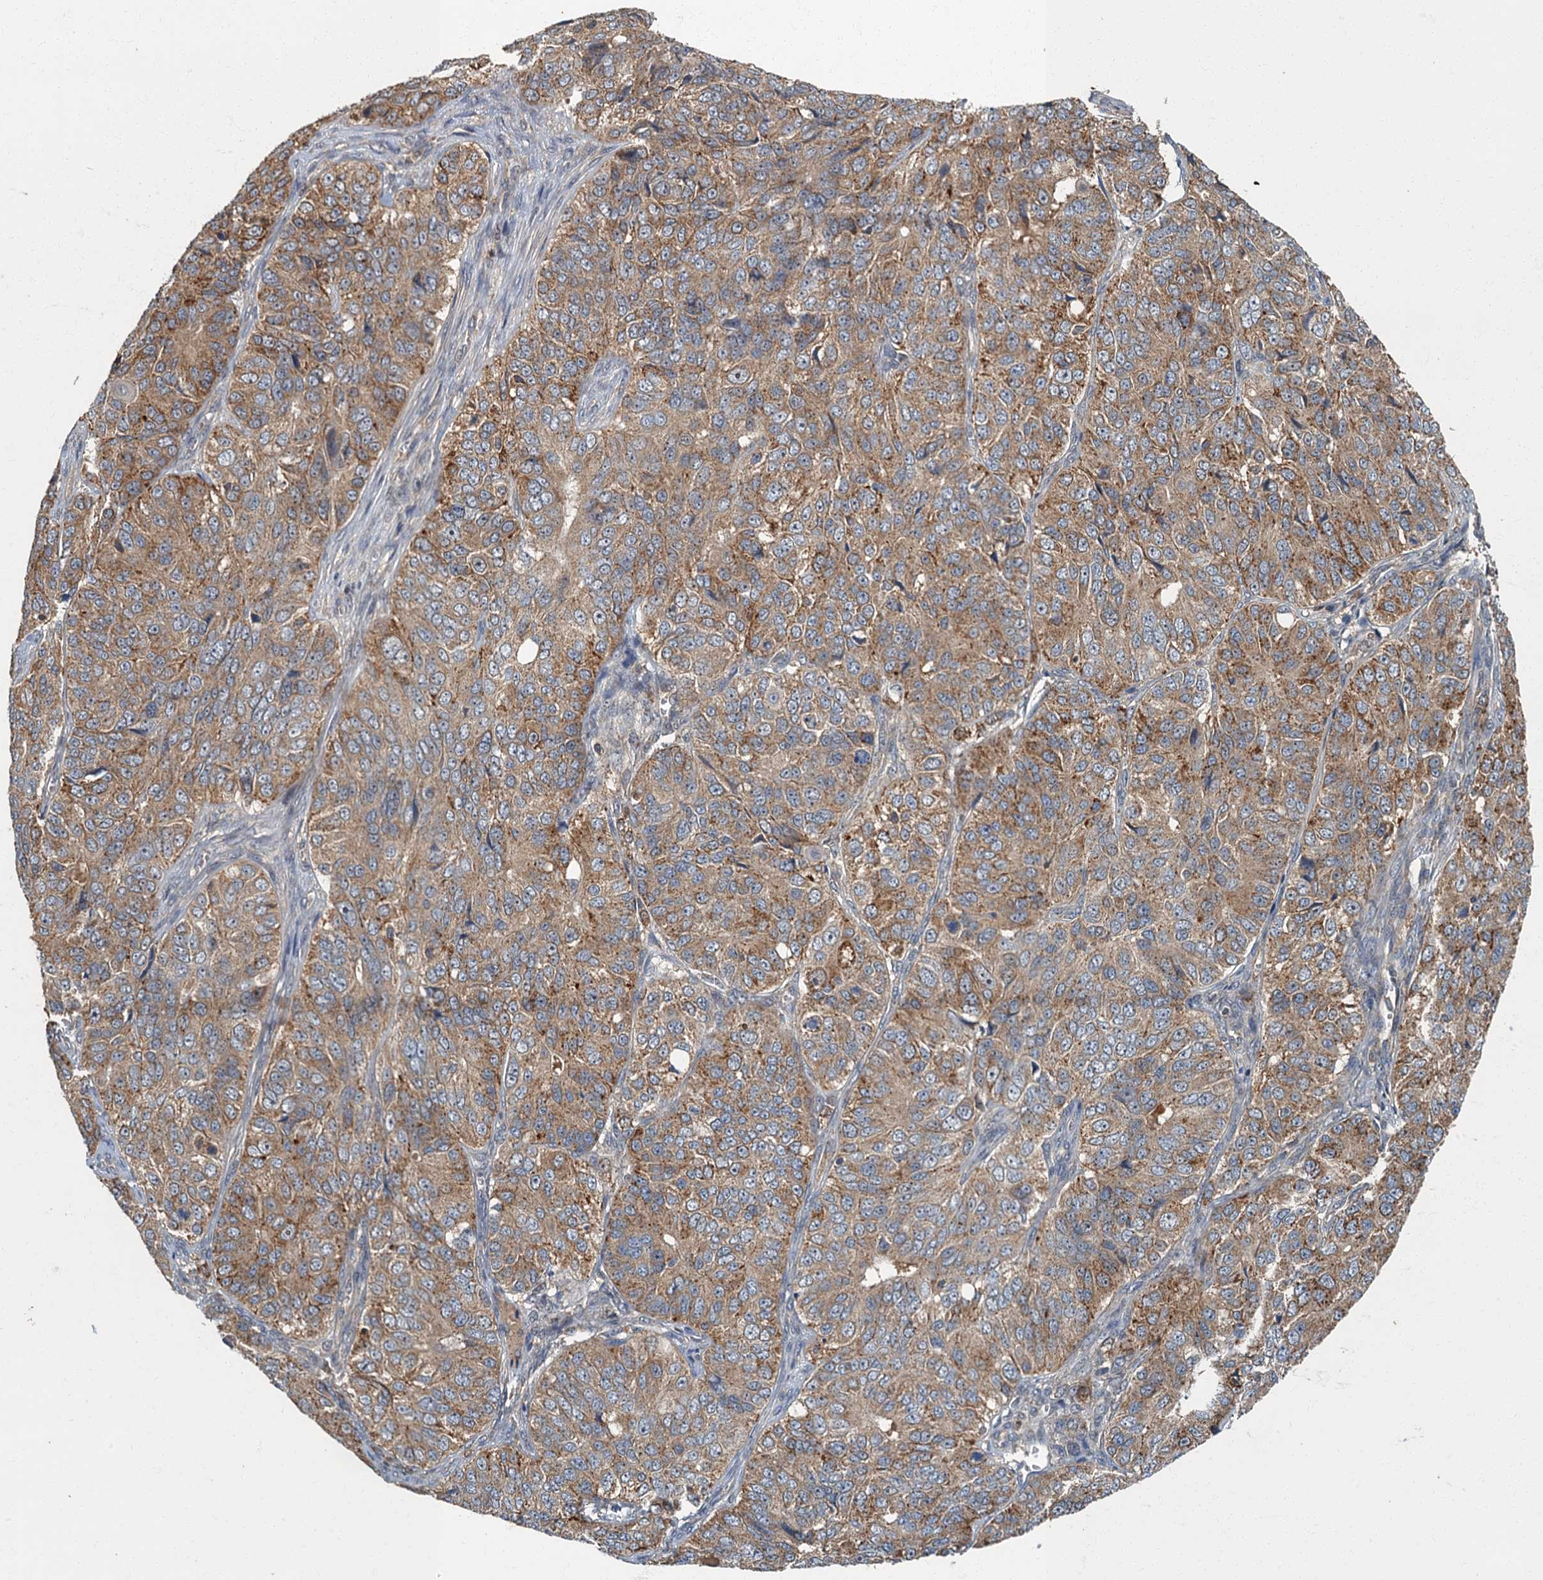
{"staining": {"intensity": "moderate", "quantity": ">75%", "location": "cytoplasmic/membranous"}, "tissue": "ovarian cancer", "cell_type": "Tumor cells", "image_type": "cancer", "snomed": [{"axis": "morphology", "description": "Carcinoma, endometroid"}, {"axis": "topography", "description": "Ovary"}], "caption": "Ovarian cancer tissue exhibits moderate cytoplasmic/membranous positivity in about >75% of tumor cells, visualized by immunohistochemistry. Ihc stains the protein of interest in brown and the nuclei are stained blue.", "gene": "WDCP", "patient": {"sex": "female", "age": 51}}